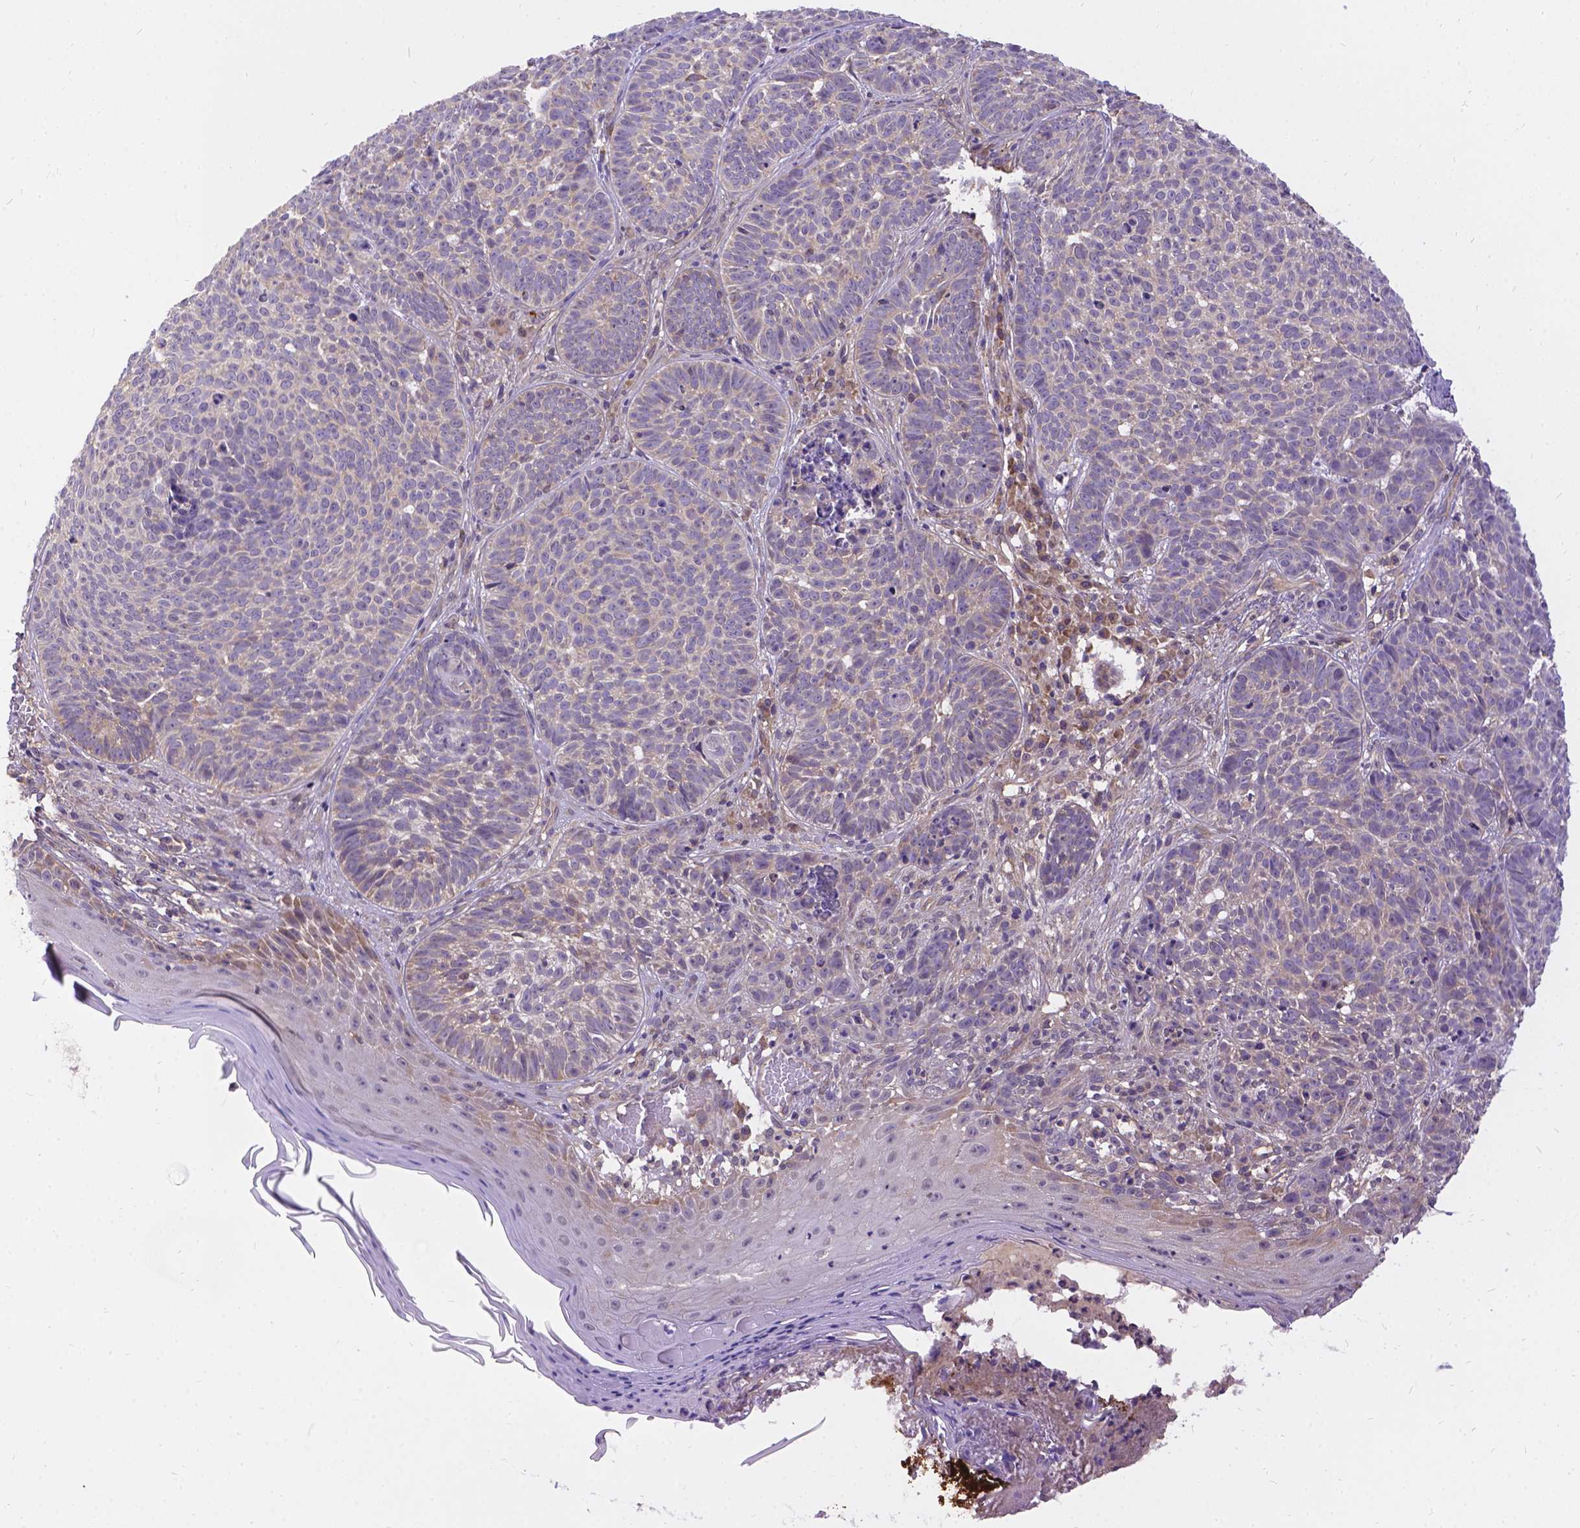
{"staining": {"intensity": "negative", "quantity": "none", "location": "none"}, "tissue": "skin cancer", "cell_type": "Tumor cells", "image_type": "cancer", "snomed": [{"axis": "morphology", "description": "Basal cell carcinoma"}, {"axis": "topography", "description": "Skin"}], "caption": "Immunohistochemistry (IHC) of skin cancer (basal cell carcinoma) demonstrates no staining in tumor cells. (DAB (3,3'-diaminobenzidine) immunohistochemistry (IHC), high magnification).", "gene": "DENND6A", "patient": {"sex": "male", "age": 90}}